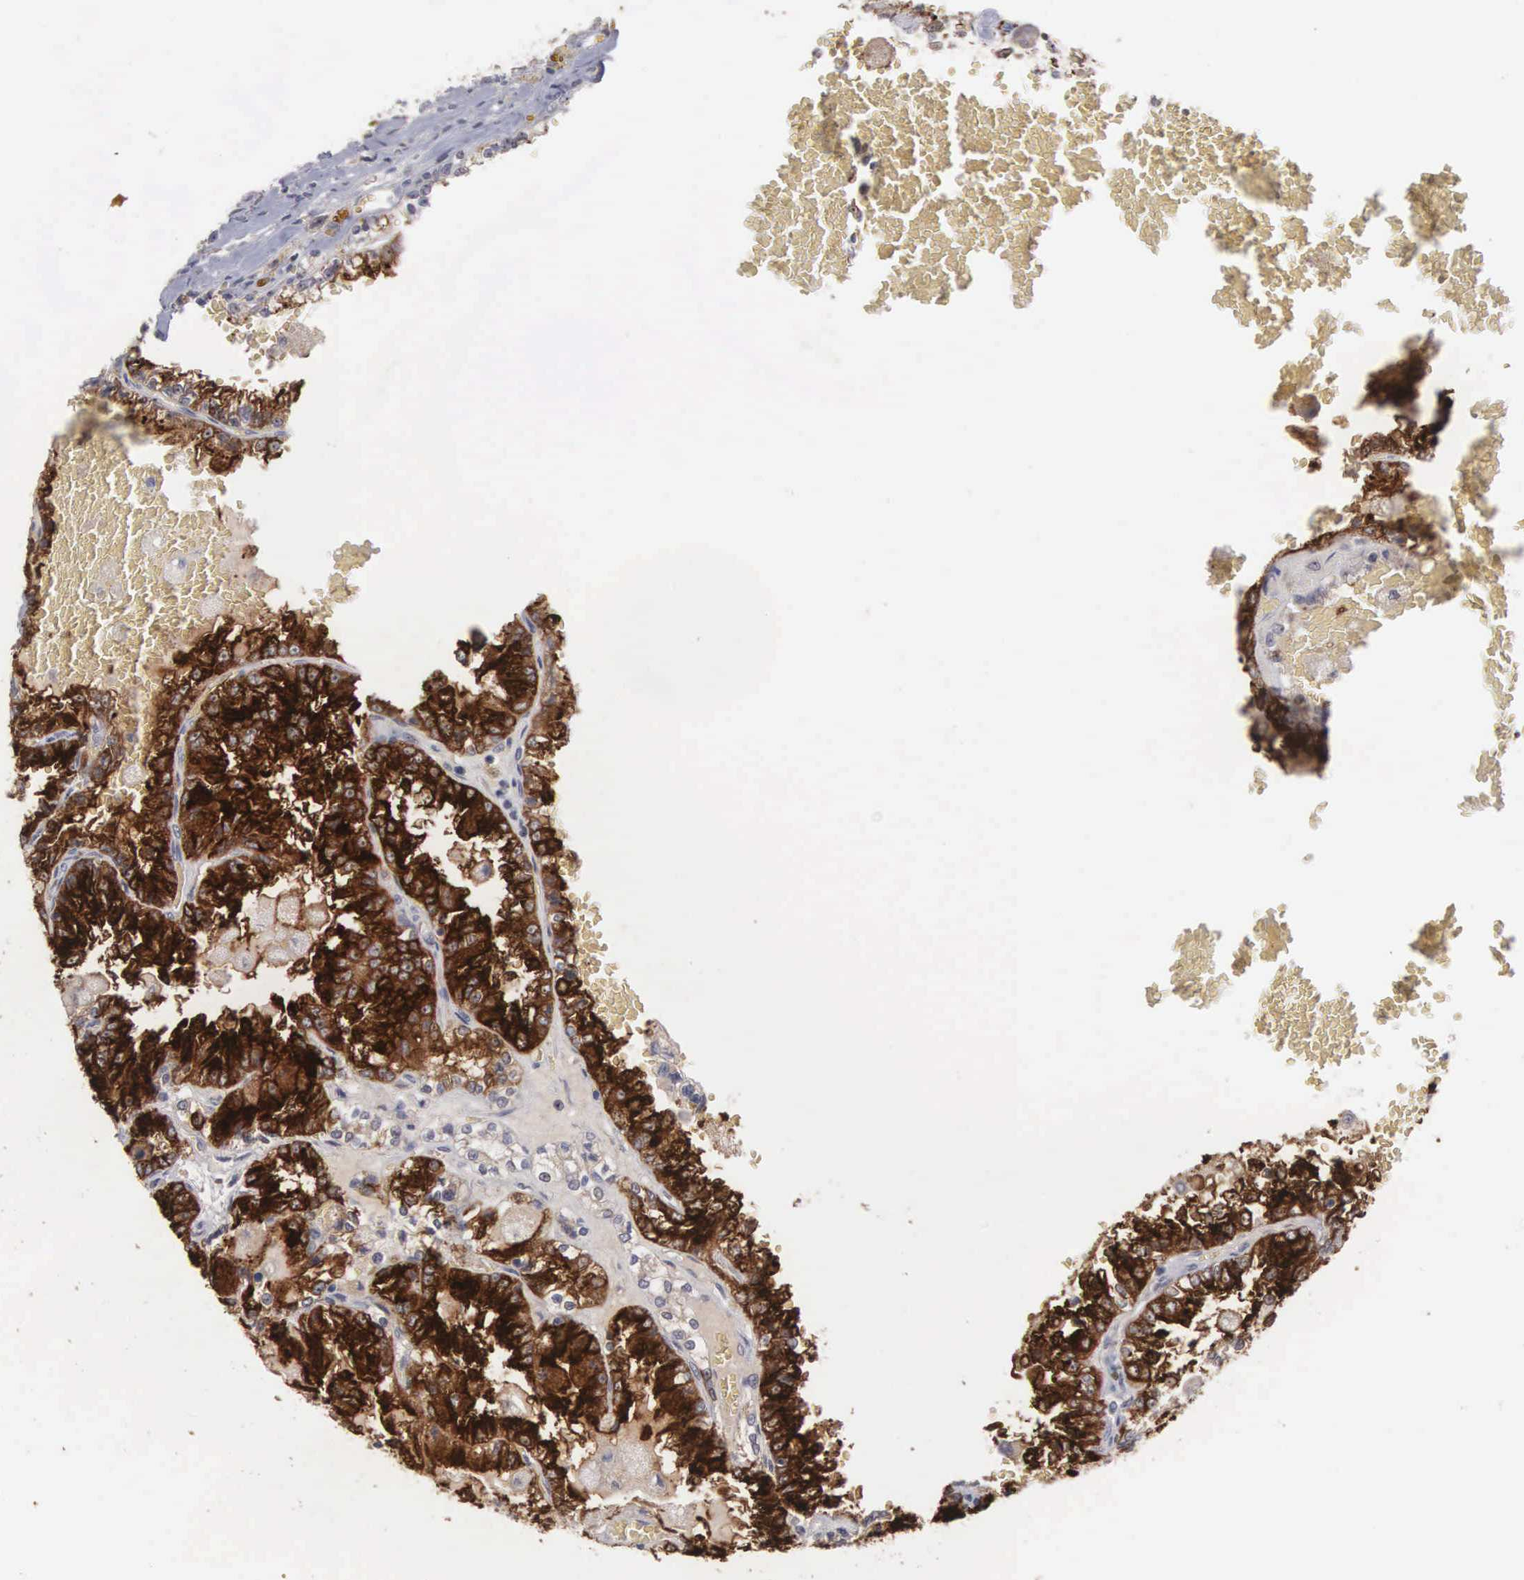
{"staining": {"intensity": "strong", "quantity": ">75%", "location": "cytoplasmic/membranous,nuclear"}, "tissue": "renal cancer", "cell_type": "Tumor cells", "image_type": "cancer", "snomed": [{"axis": "morphology", "description": "Adenocarcinoma, NOS"}, {"axis": "topography", "description": "Kidney"}], "caption": "DAB immunohistochemical staining of adenocarcinoma (renal) demonstrates strong cytoplasmic/membranous and nuclear protein expression in about >75% of tumor cells.", "gene": "AMN", "patient": {"sex": "female", "age": 56}}